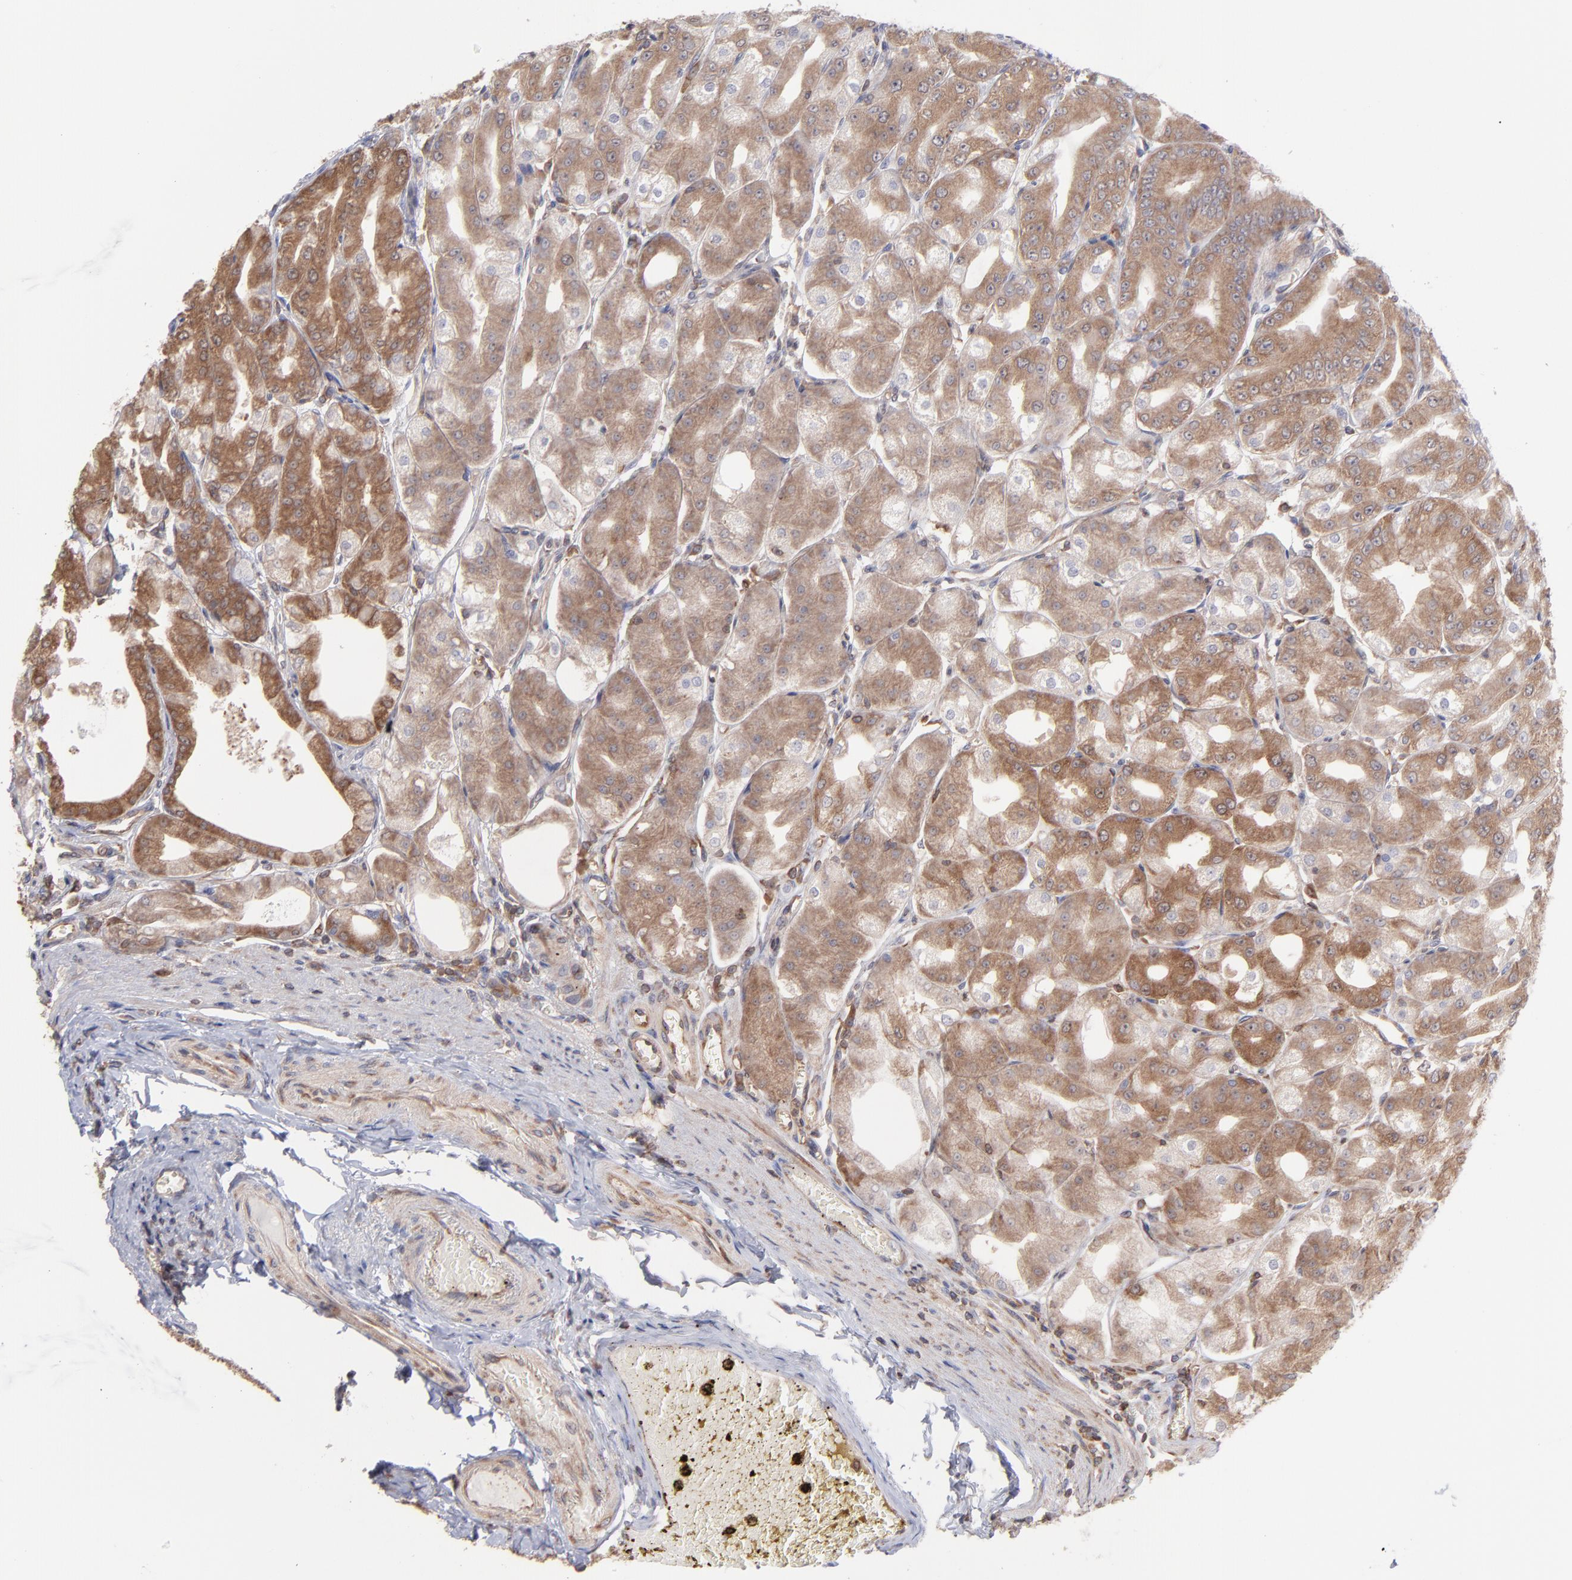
{"staining": {"intensity": "moderate", "quantity": ">75%", "location": "cytoplasmic/membranous"}, "tissue": "stomach", "cell_type": "Glandular cells", "image_type": "normal", "snomed": [{"axis": "morphology", "description": "Normal tissue, NOS"}, {"axis": "topography", "description": "Stomach, lower"}], "caption": "Immunohistochemistry of unremarkable stomach exhibits medium levels of moderate cytoplasmic/membranous expression in approximately >75% of glandular cells. Using DAB (brown) and hematoxylin (blue) stains, captured at high magnification using brightfield microscopy.", "gene": "MAPRE1", "patient": {"sex": "male", "age": 71}}